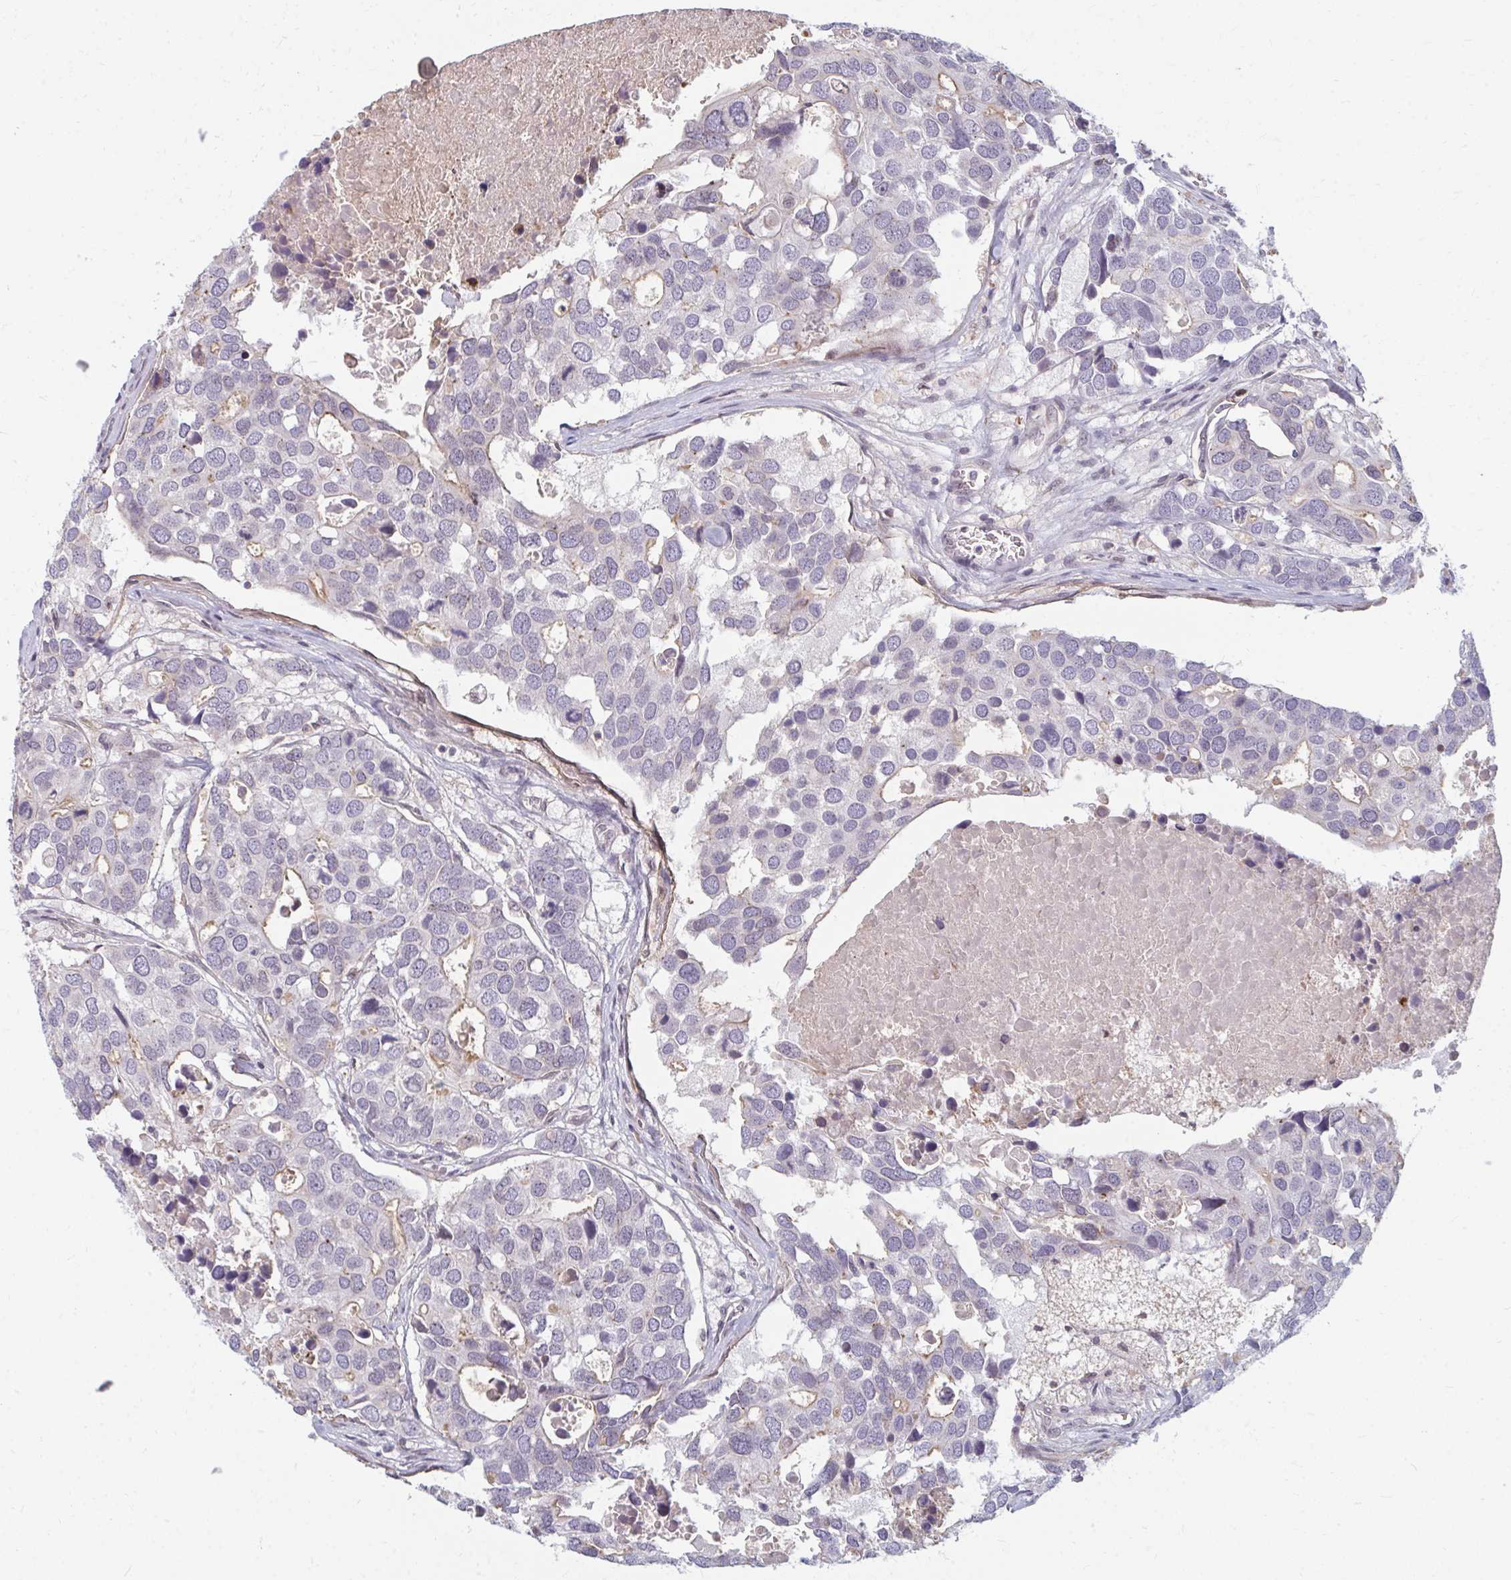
{"staining": {"intensity": "negative", "quantity": "none", "location": "none"}, "tissue": "breast cancer", "cell_type": "Tumor cells", "image_type": "cancer", "snomed": [{"axis": "morphology", "description": "Duct carcinoma"}, {"axis": "topography", "description": "Breast"}], "caption": "IHC of breast intraductal carcinoma demonstrates no positivity in tumor cells.", "gene": "GPC5", "patient": {"sex": "female", "age": 83}}